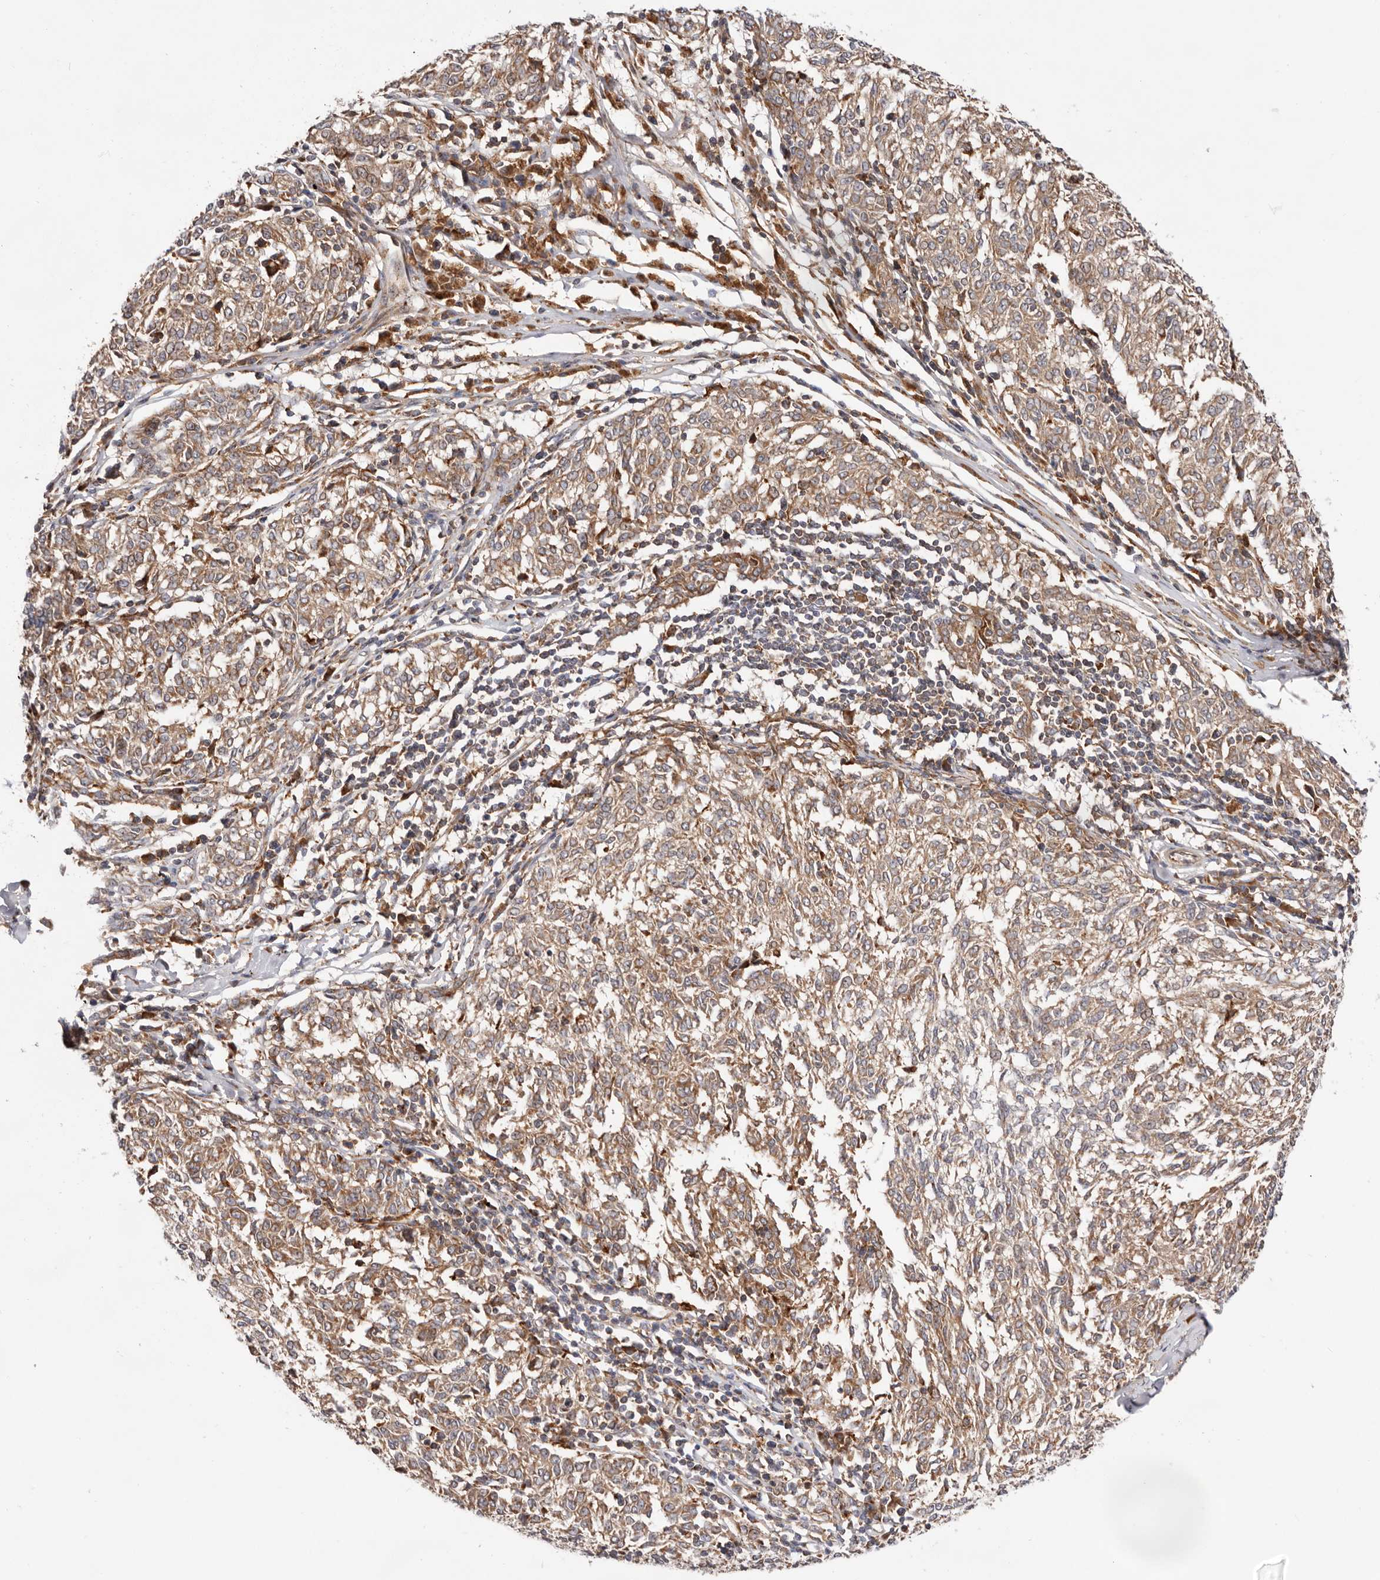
{"staining": {"intensity": "moderate", "quantity": ">75%", "location": "cytoplasmic/membranous"}, "tissue": "melanoma", "cell_type": "Tumor cells", "image_type": "cancer", "snomed": [{"axis": "morphology", "description": "Malignant melanoma, NOS"}, {"axis": "topography", "description": "Skin"}], "caption": "Immunohistochemical staining of human melanoma demonstrates moderate cytoplasmic/membranous protein positivity in approximately >75% of tumor cells. (Stains: DAB in brown, nuclei in blue, Microscopy: brightfield microscopy at high magnification).", "gene": "RNF213", "patient": {"sex": "female", "age": 72}}